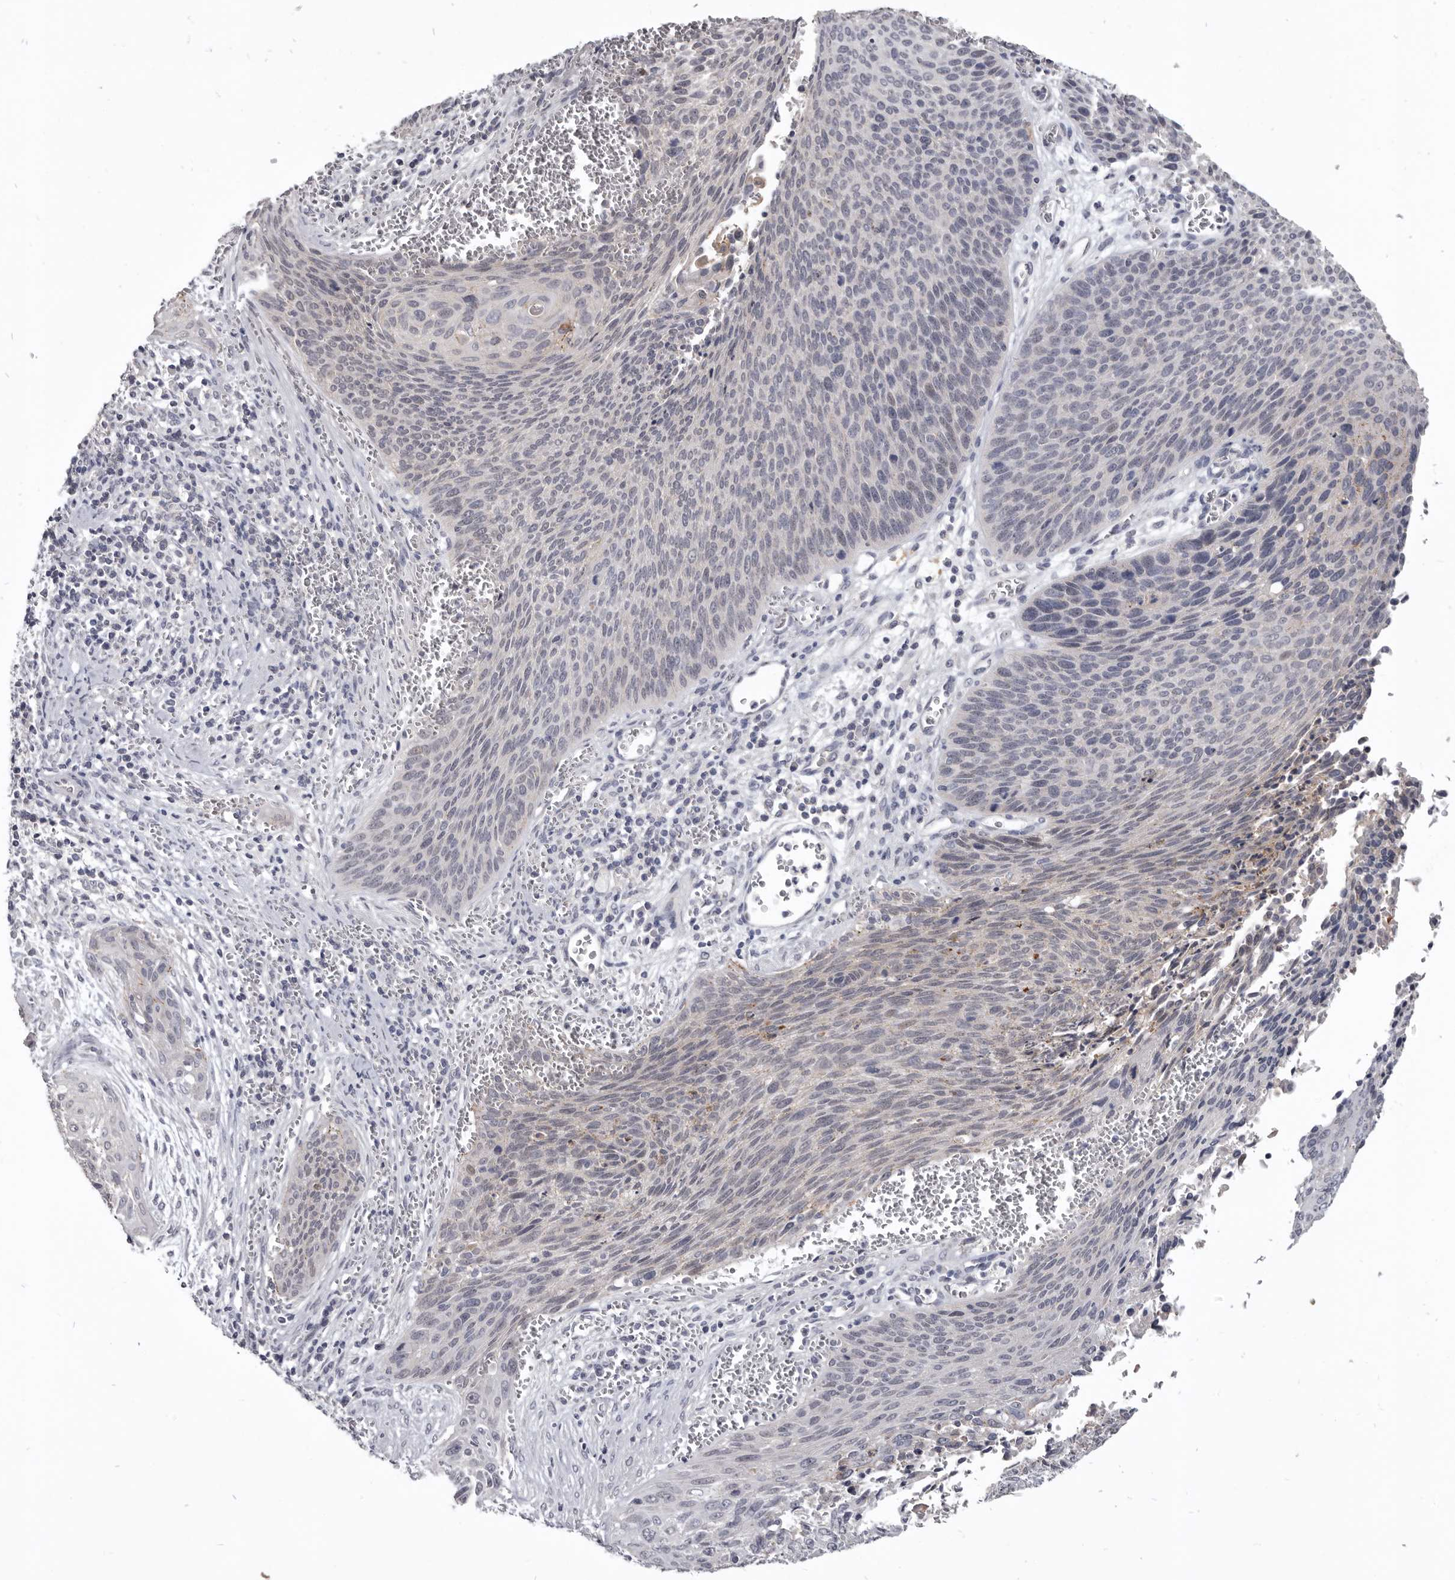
{"staining": {"intensity": "moderate", "quantity": "25%-75%", "location": "cytoplasmic/membranous"}, "tissue": "cervical cancer", "cell_type": "Tumor cells", "image_type": "cancer", "snomed": [{"axis": "morphology", "description": "Squamous cell carcinoma, NOS"}, {"axis": "topography", "description": "Cervix"}], "caption": "This is an image of immunohistochemistry staining of squamous cell carcinoma (cervical), which shows moderate expression in the cytoplasmic/membranous of tumor cells.", "gene": "CGN", "patient": {"sex": "female", "age": 55}}